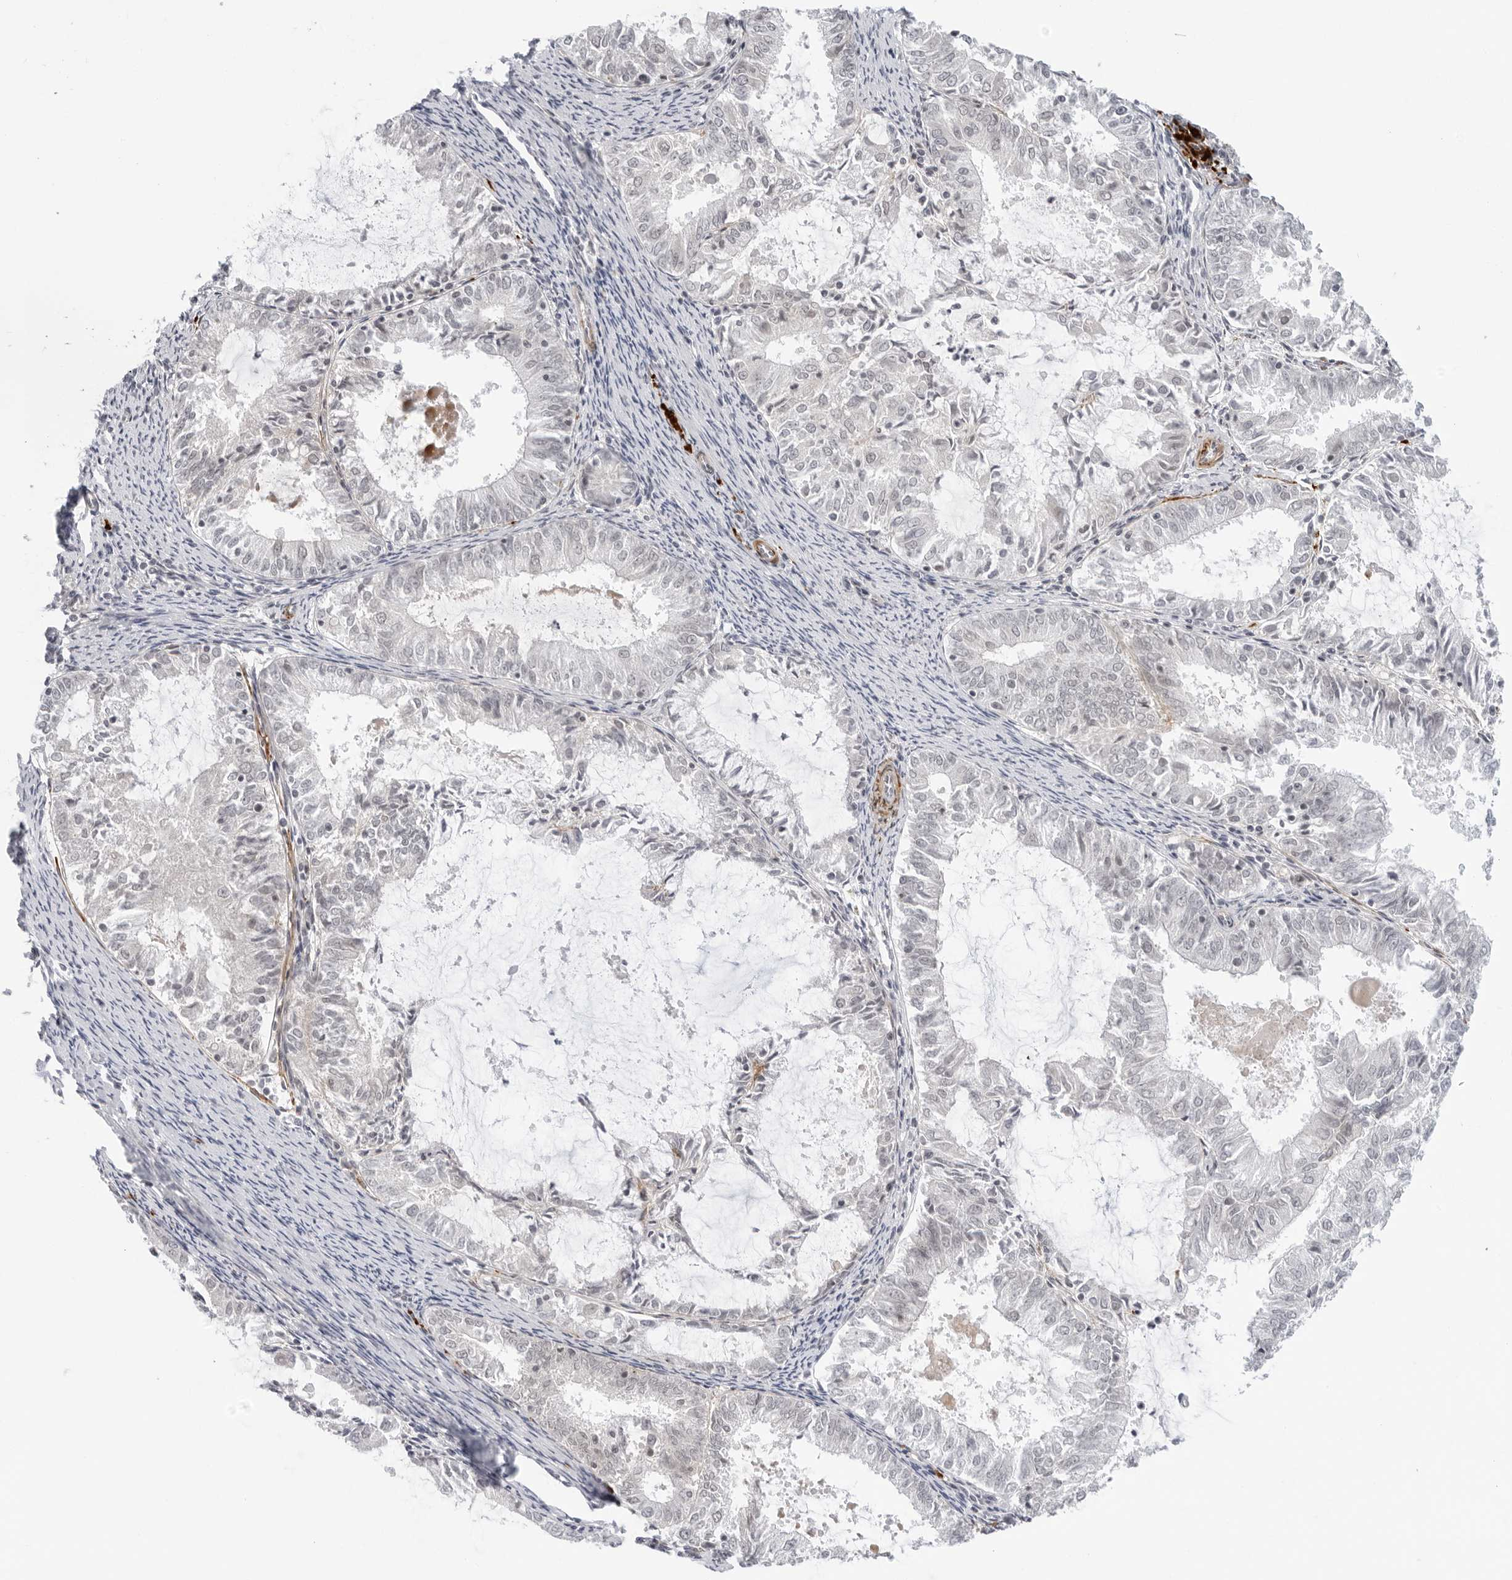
{"staining": {"intensity": "negative", "quantity": "none", "location": "none"}, "tissue": "endometrial cancer", "cell_type": "Tumor cells", "image_type": "cancer", "snomed": [{"axis": "morphology", "description": "Adenocarcinoma, NOS"}, {"axis": "topography", "description": "Endometrium"}], "caption": "An immunohistochemistry (IHC) micrograph of endometrial cancer (adenocarcinoma) is shown. There is no staining in tumor cells of endometrial cancer (adenocarcinoma). Brightfield microscopy of immunohistochemistry (IHC) stained with DAB (3,3'-diaminobenzidine) (brown) and hematoxylin (blue), captured at high magnification.", "gene": "SUGCT", "patient": {"sex": "female", "age": 57}}